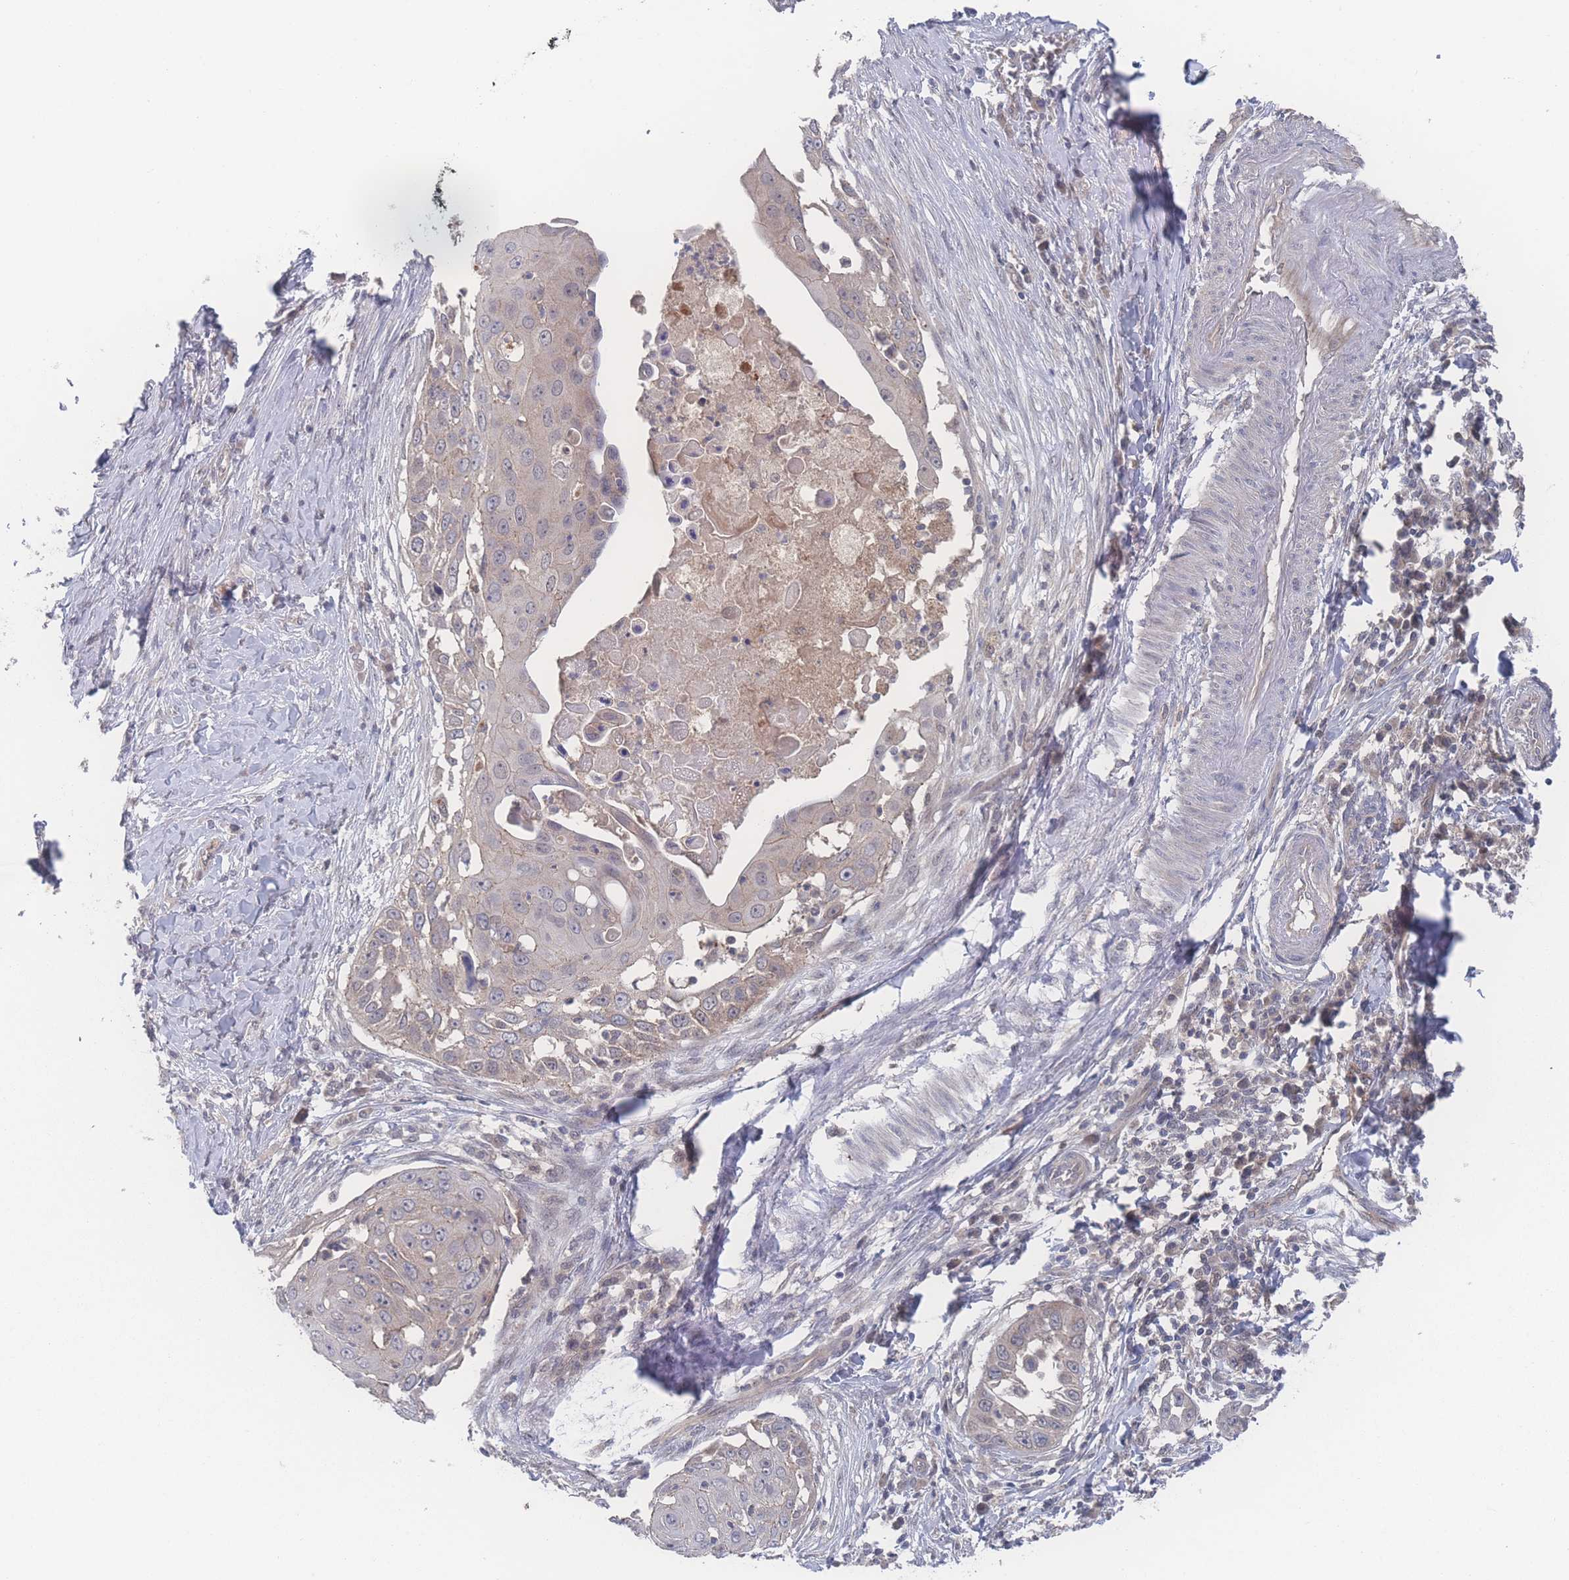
{"staining": {"intensity": "weak", "quantity": "<25%", "location": "cytoplasmic/membranous"}, "tissue": "skin cancer", "cell_type": "Tumor cells", "image_type": "cancer", "snomed": [{"axis": "morphology", "description": "Squamous cell carcinoma, NOS"}, {"axis": "topography", "description": "Skin"}], "caption": "Protein analysis of skin squamous cell carcinoma exhibits no significant expression in tumor cells.", "gene": "NBEAL1", "patient": {"sex": "female", "age": 44}}